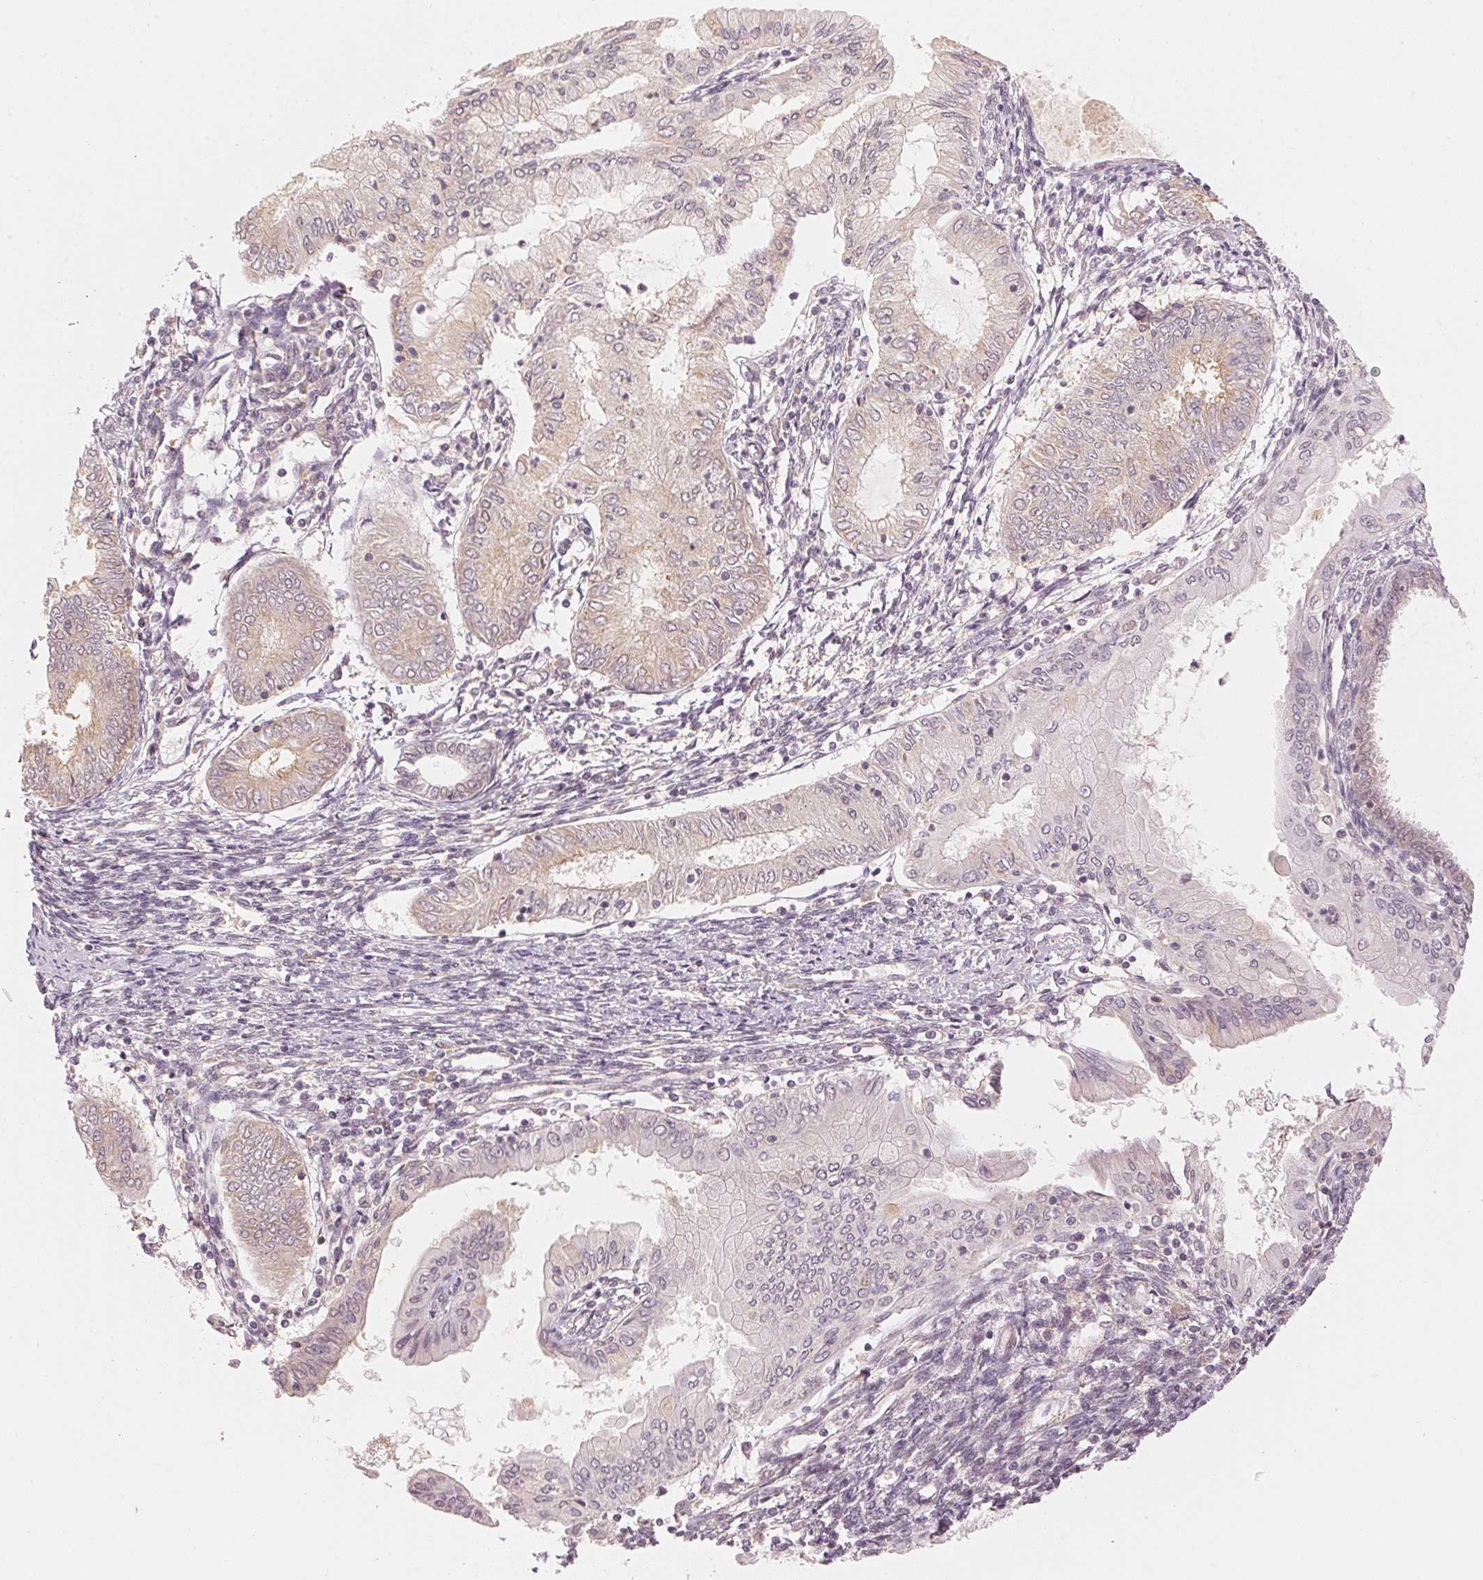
{"staining": {"intensity": "weak", "quantity": "<25%", "location": "cytoplasmic/membranous"}, "tissue": "endometrial cancer", "cell_type": "Tumor cells", "image_type": "cancer", "snomed": [{"axis": "morphology", "description": "Adenocarcinoma, NOS"}, {"axis": "topography", "description": "Endometrium"}], "caption": "Tumor cells show no significant expression in endometrial cancer (adenocarcinoma).", "gene": "KPRP", "patient": {"sex": "female", "age": 68}}